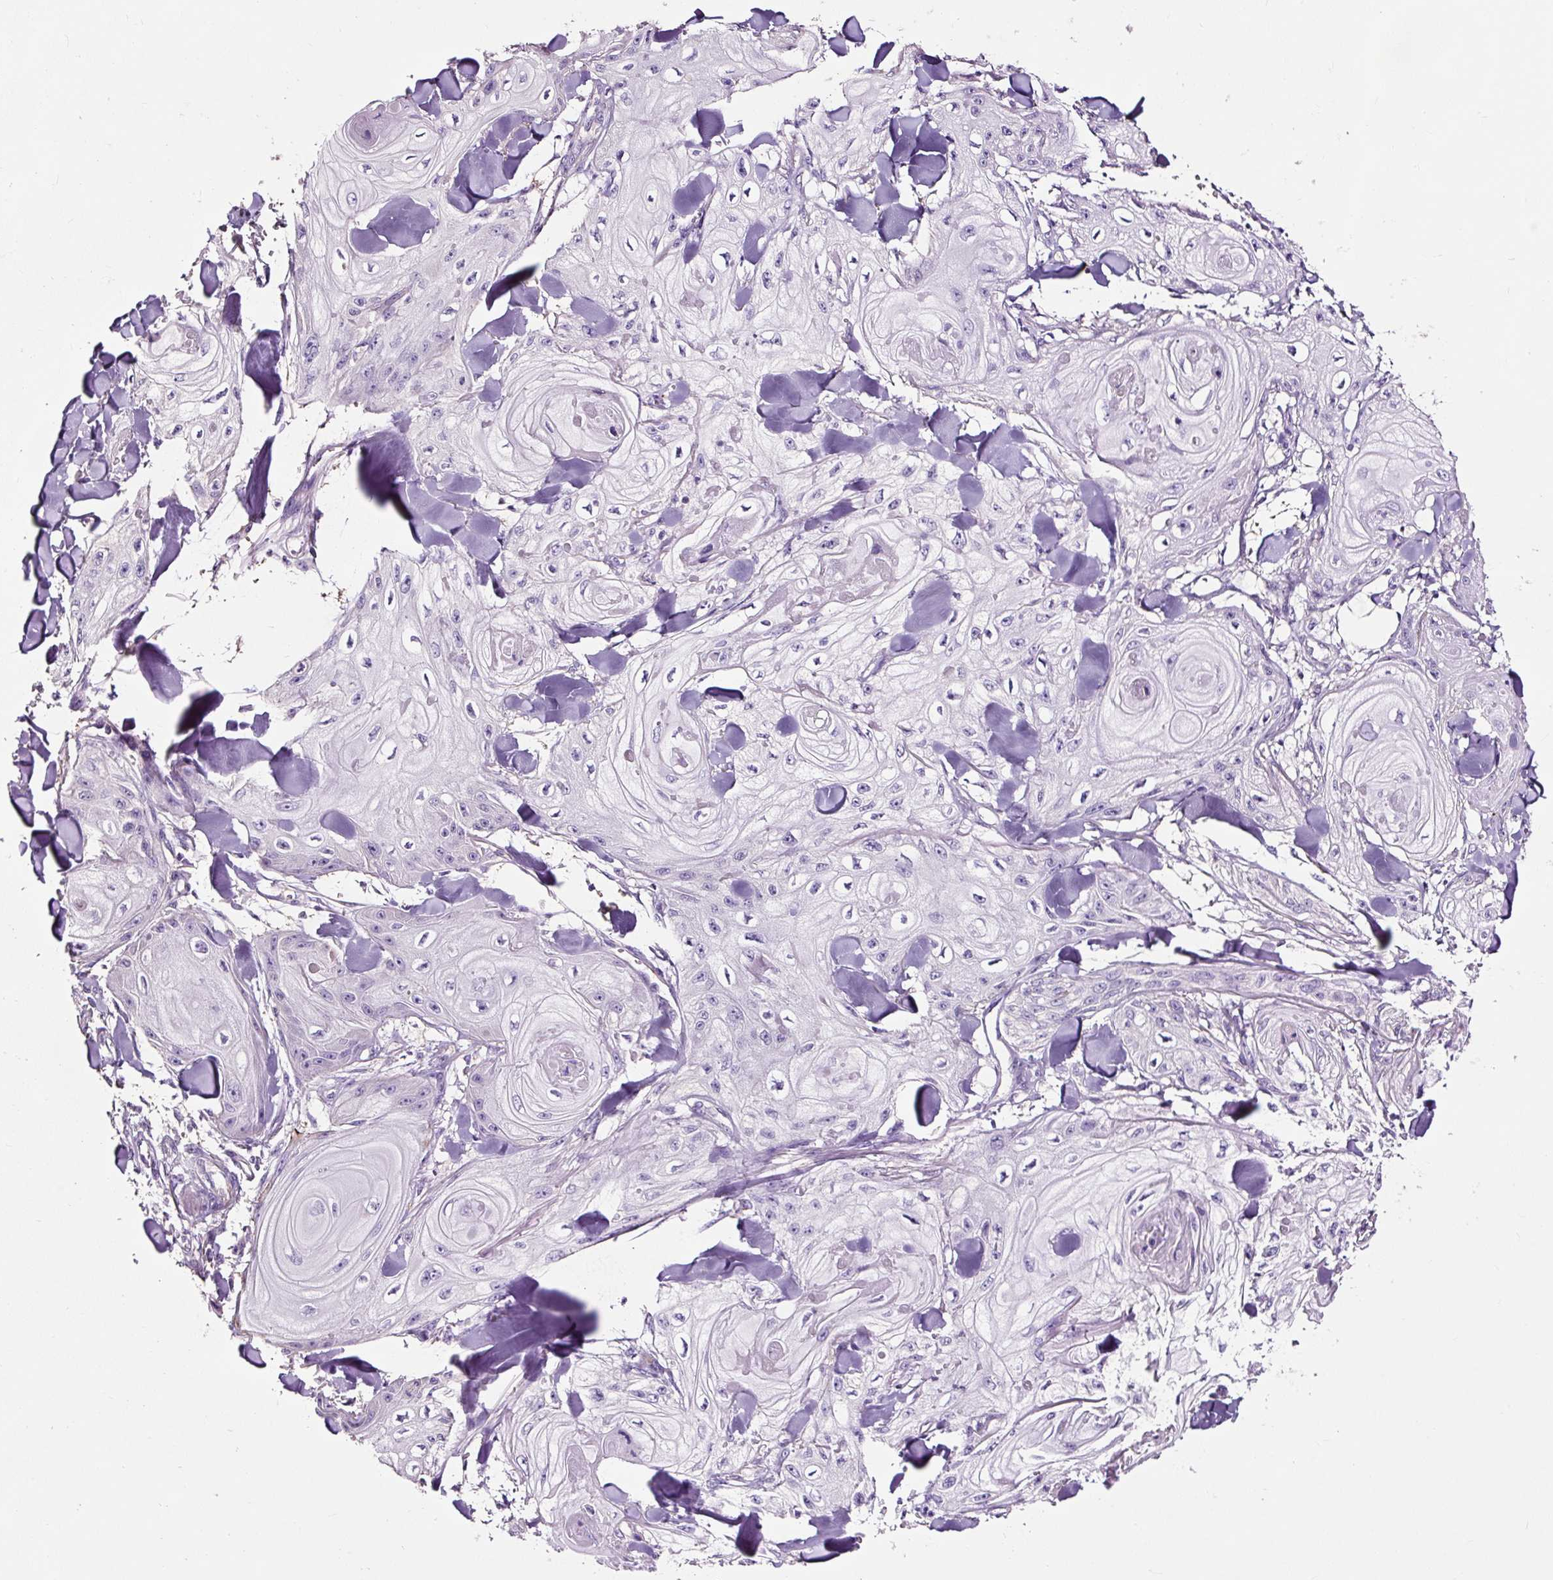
{"staining": {"intensity": "negative", "quantity": "none", "location": "none"}, "tissue": "skin cancer", "cell_type": "Tumor cells", "image_type": "cancer", "snomed": [{"axis": "morphology", "description": "Squamous cell carcinoma, NOS"}, {"axis": "topography", "description": "Skin"}], "caption": "Tumor cells show no significant positivity in squamous cell carcinoma (skin).", "gene": "OR10A7", "patient": {"sex": "male", "age": 74}}